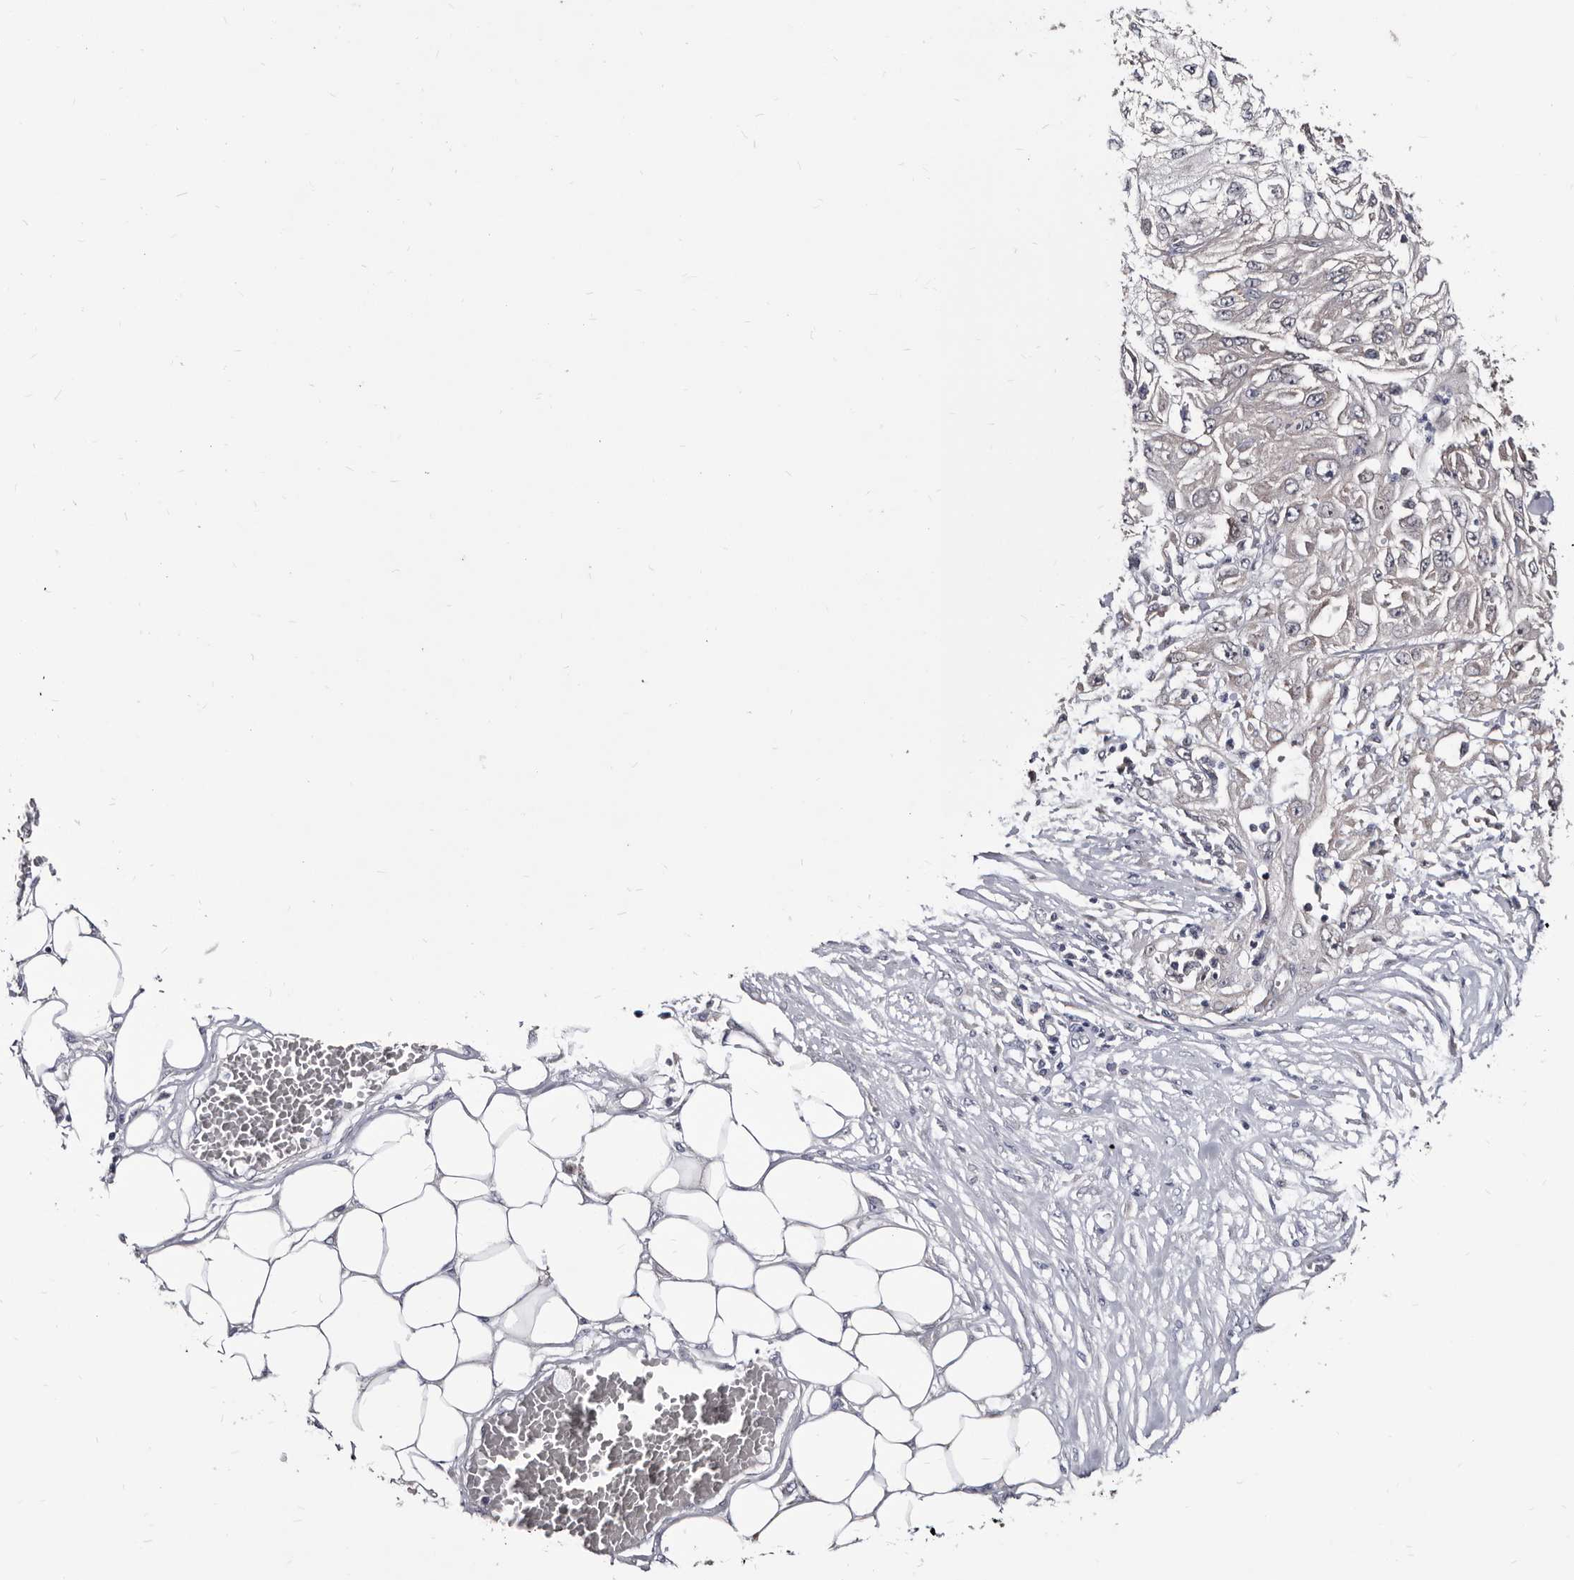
{"staining": {"intensity": "negative", "quantity": "none", "location": "none"}, "tissue": "skin cancer", "cell_type": "Tumor cells", "image_type": "cancer", "snomed": [{"axis": "morphology", "description": "Squamous cell carcinoma, NOS"}, {"axis": "morphology", "description": "Squamous cell carcinoma, metastatic, NOS"}, {"axis": "topography", "description": "Skin"}, {"axis": "topography", "description": "Lymph node"}], "caption": "Skin metastatic squamous cell carcinoma was stained to show a protein in brown. There is no significant staining in tumor cells.", "gene": "ABCF2", "patient": {"sex": "male", "age": 75}}